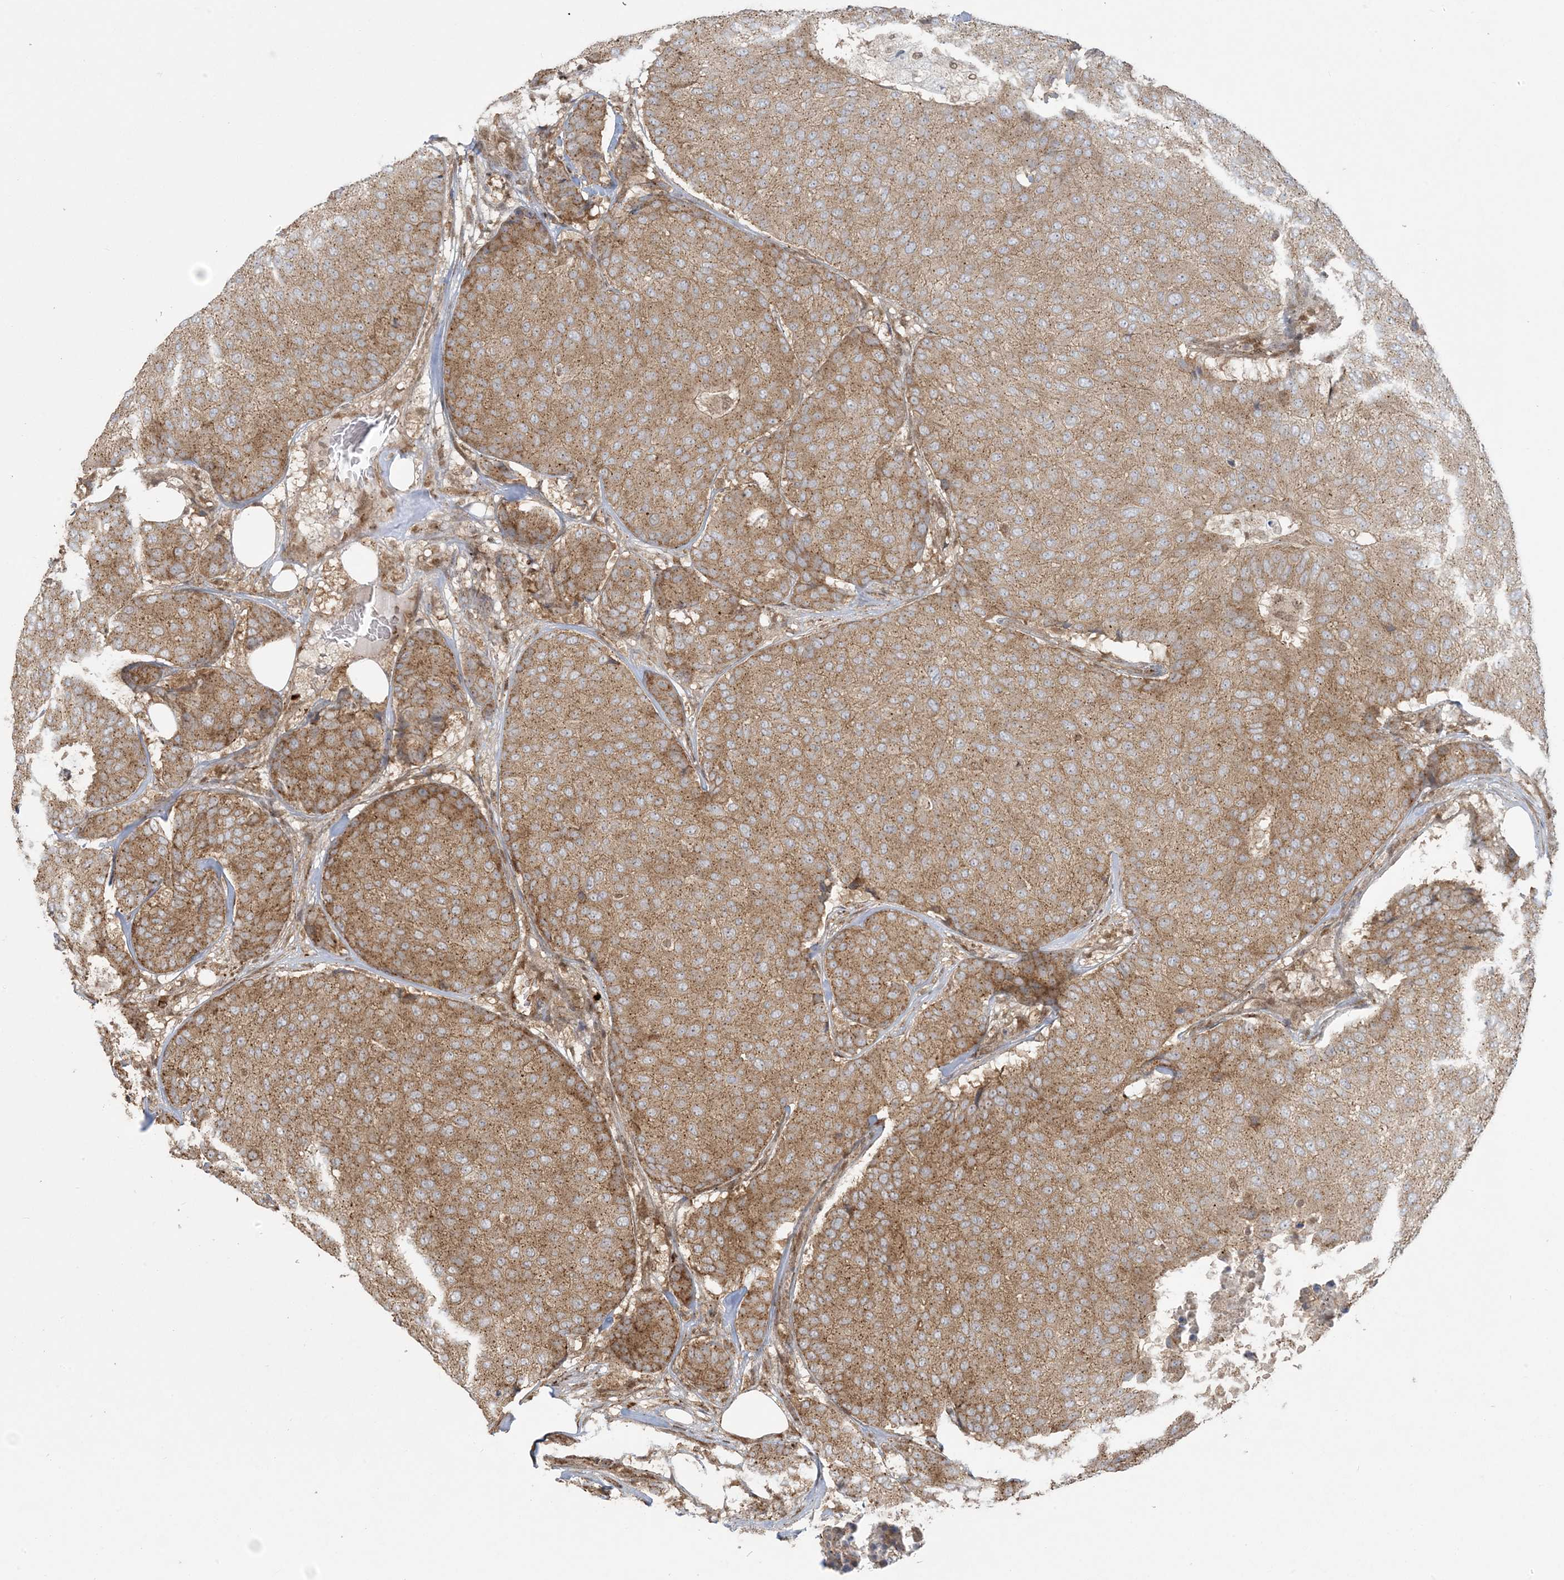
{"staining": {"intensity": "moderate", "quantity": ">75%", "location": "cytoplasmic/membranous"}, "tissue": "breast cancer", "cell_type": "Tumor cells", "image_type": "cancer", "snomed": [{"axis": "morphology", "description": "Duct carcinoma"}, {"axis": "topography", "description": "Breast"}], "caption": "DAB (3,3'-diaminobenzidine) immunohistochemical staining of human breast cancer reveals moderate cytoplasmic/membranous protein expression in approximately >75% of tumor cells.", "gene": "ABCF3", "patient": {"sex": "female", "age": 75}}